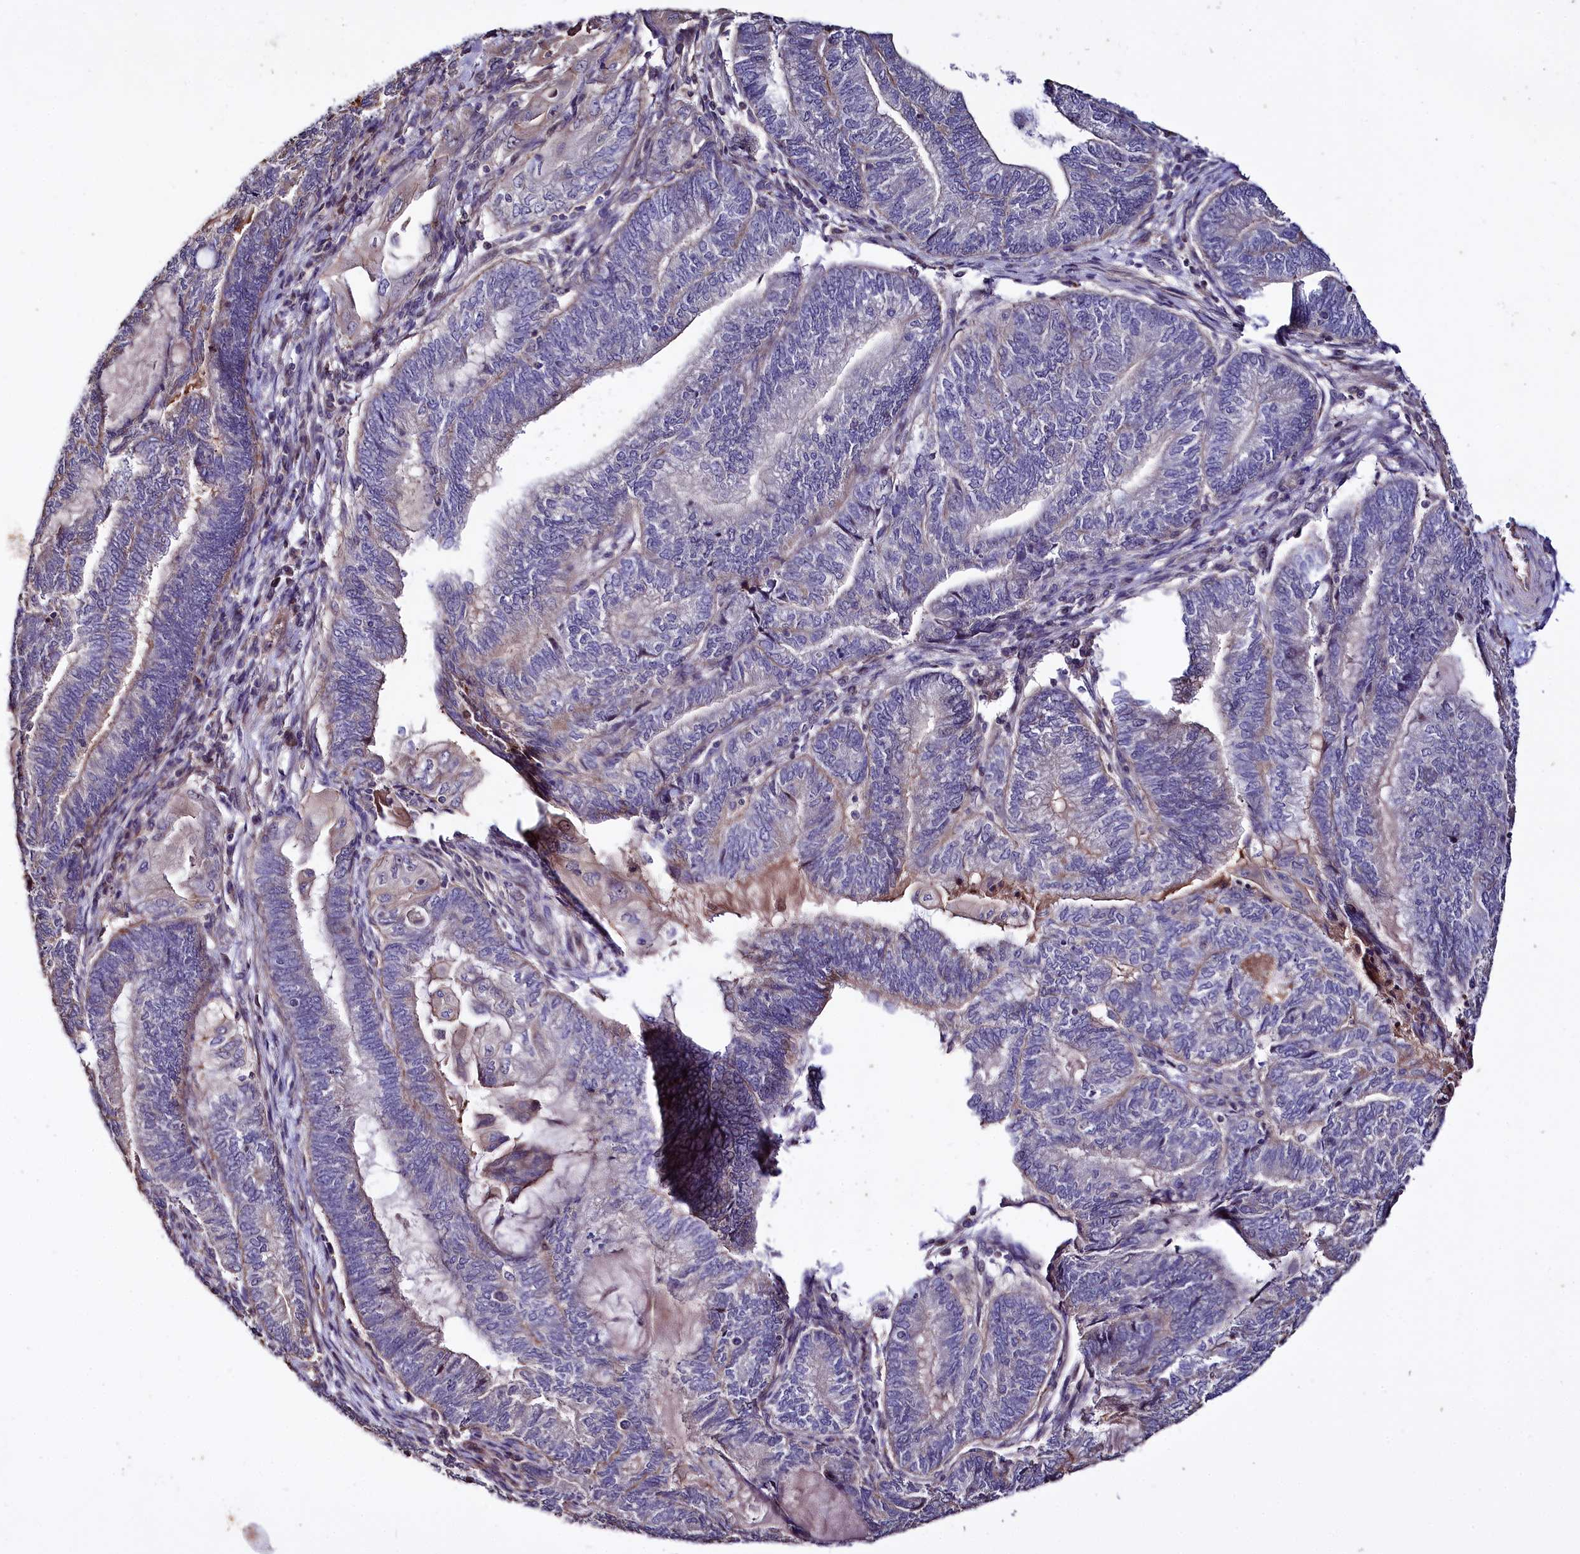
{"staining": {"intensity": "negative", "quantity": "none", "location": "none"}, "tissue": "endometrial cancer", "cell_type": "Tumor cells", "image_type": "cancer", "snomed": [{"axis": "morphology", "description": "Adenocarcinoma, NOS"}, {"axis": "topography", "description": "Uterus"}, {"axis": "topography", "description": "Endometrium"}], "caption": "Immunohistochemical staining of endometrial cancer demonstrates no significant staining in tumor cells.", "gene": "RPUSD3", "patient": {"sex": "female", "age": 70}}